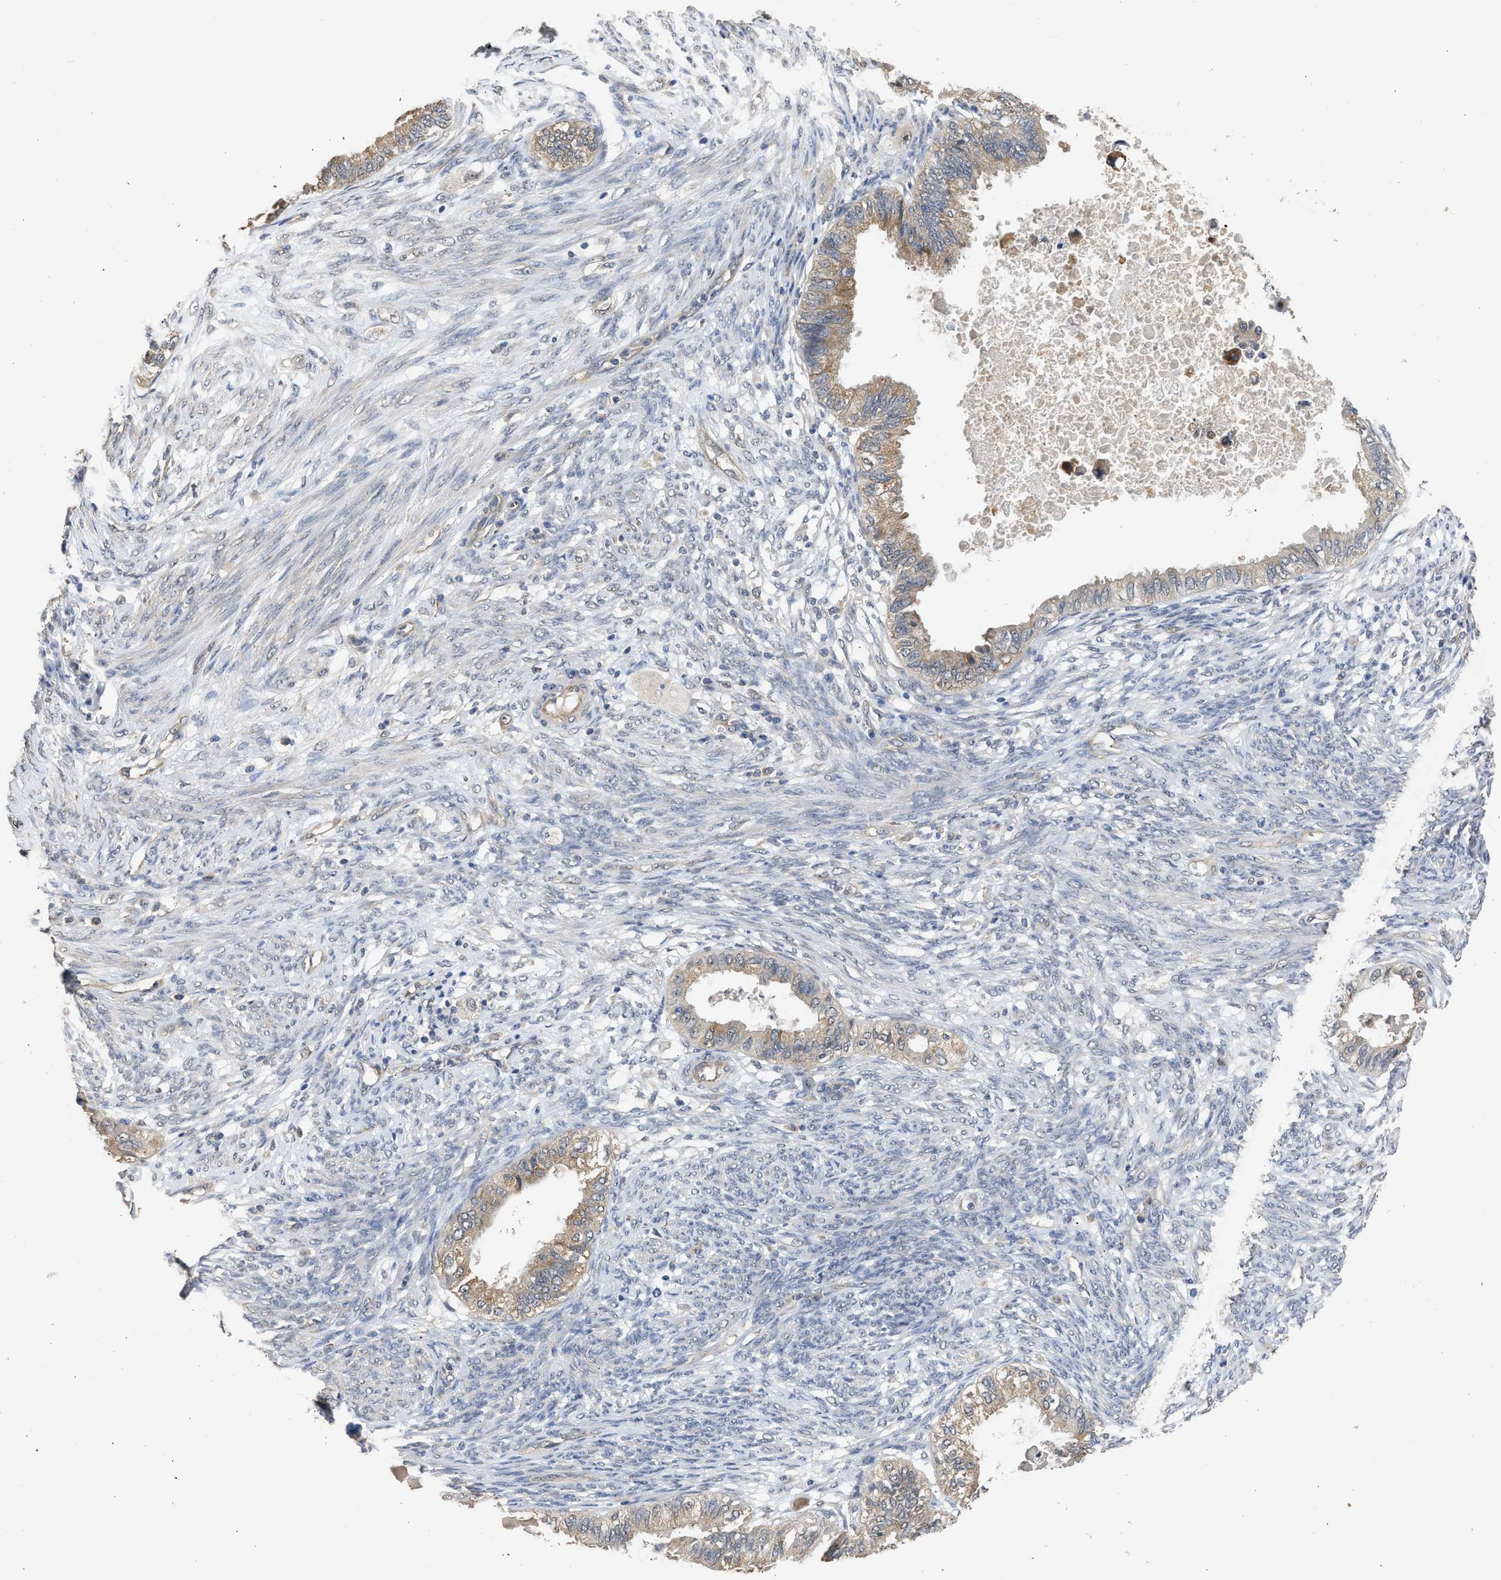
{"staining": {"intensity": "moderate", "quantity": "25%-75%", "location": "cytoplasmic/membranous"}, "tissue": "cervical cancer", "cell_type": "Tumor cells", "image_type": "cancer", "snomed": [{"axis": "morphology", "description": "Normal tissue, NOS"}, {"axis": "morphology", "description": "Adenocarcinoma, NOS"}, {"axis": "topography", "description": "Cervix"}, {"axis": "topography", "description": "Endometrium"}], "caption": "A histopathology image of human cervical cancer (adenocarcinoma) stained for a protein shows moderate cytoplasmic/membranous brown staining in tumor cells. The protein is shown in brown color, while the nuclei are stained blue.", "gene": "SPINT2", "patient": {"sex": "female", "age": 86}}